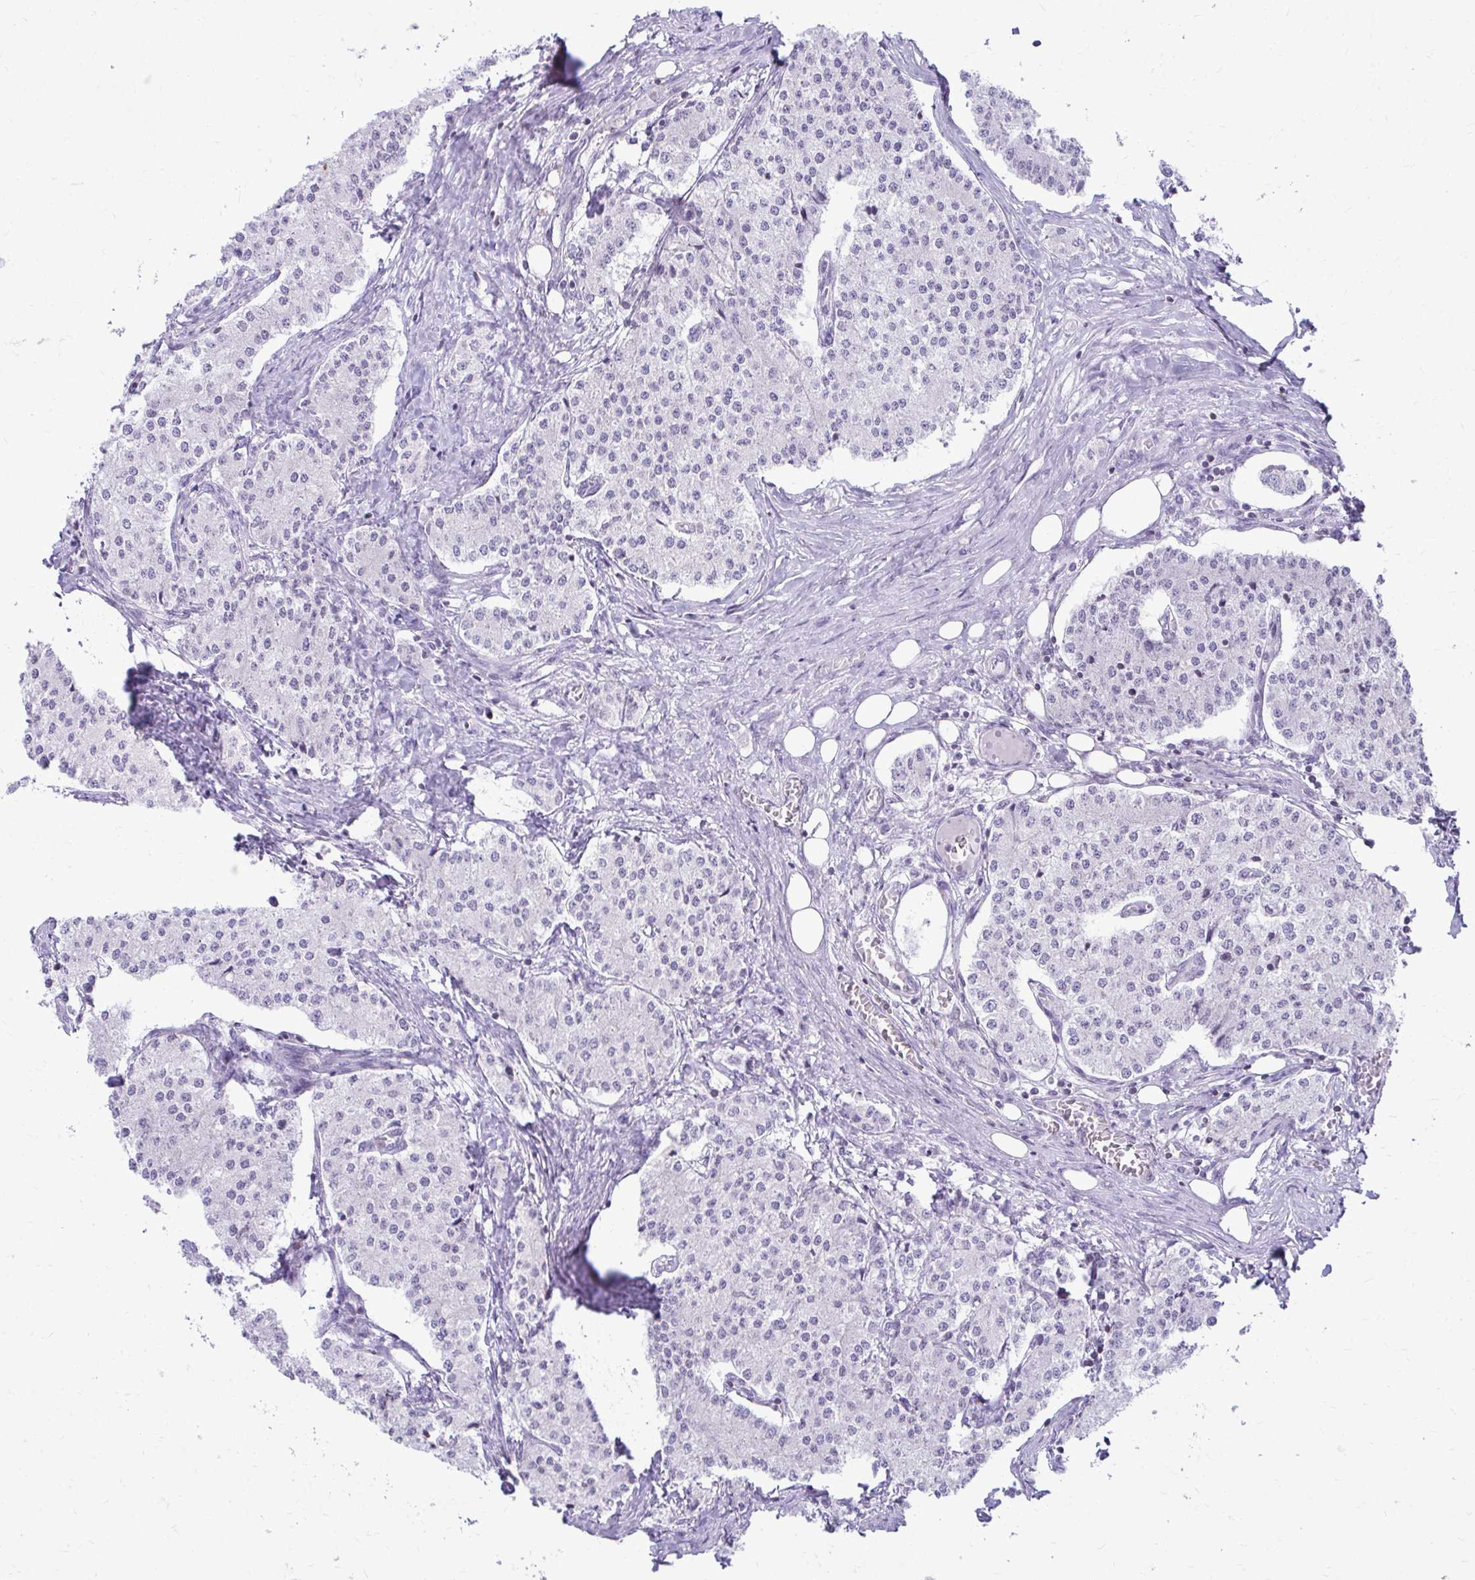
{"staining": {"intensity": "negative", "quantity": "none", "location": "none"}, "tissue": "carcinoid", "cell_type": "Tumor cells", "image_type": "cancer", "snomed": [{"axis": "morphology", "description": "Carcinoid, malignant, NOS"}, {"axis": "topography", "description": "Colon"}], "caption": "Carcinoid was stained to show a protein in brown. There is no significant staining in tumor cells. (DAB immunohistochemistry (IHC), high magnification).", "gene": "OR7A5", "patient": {"sex": "female", "age": 52}}